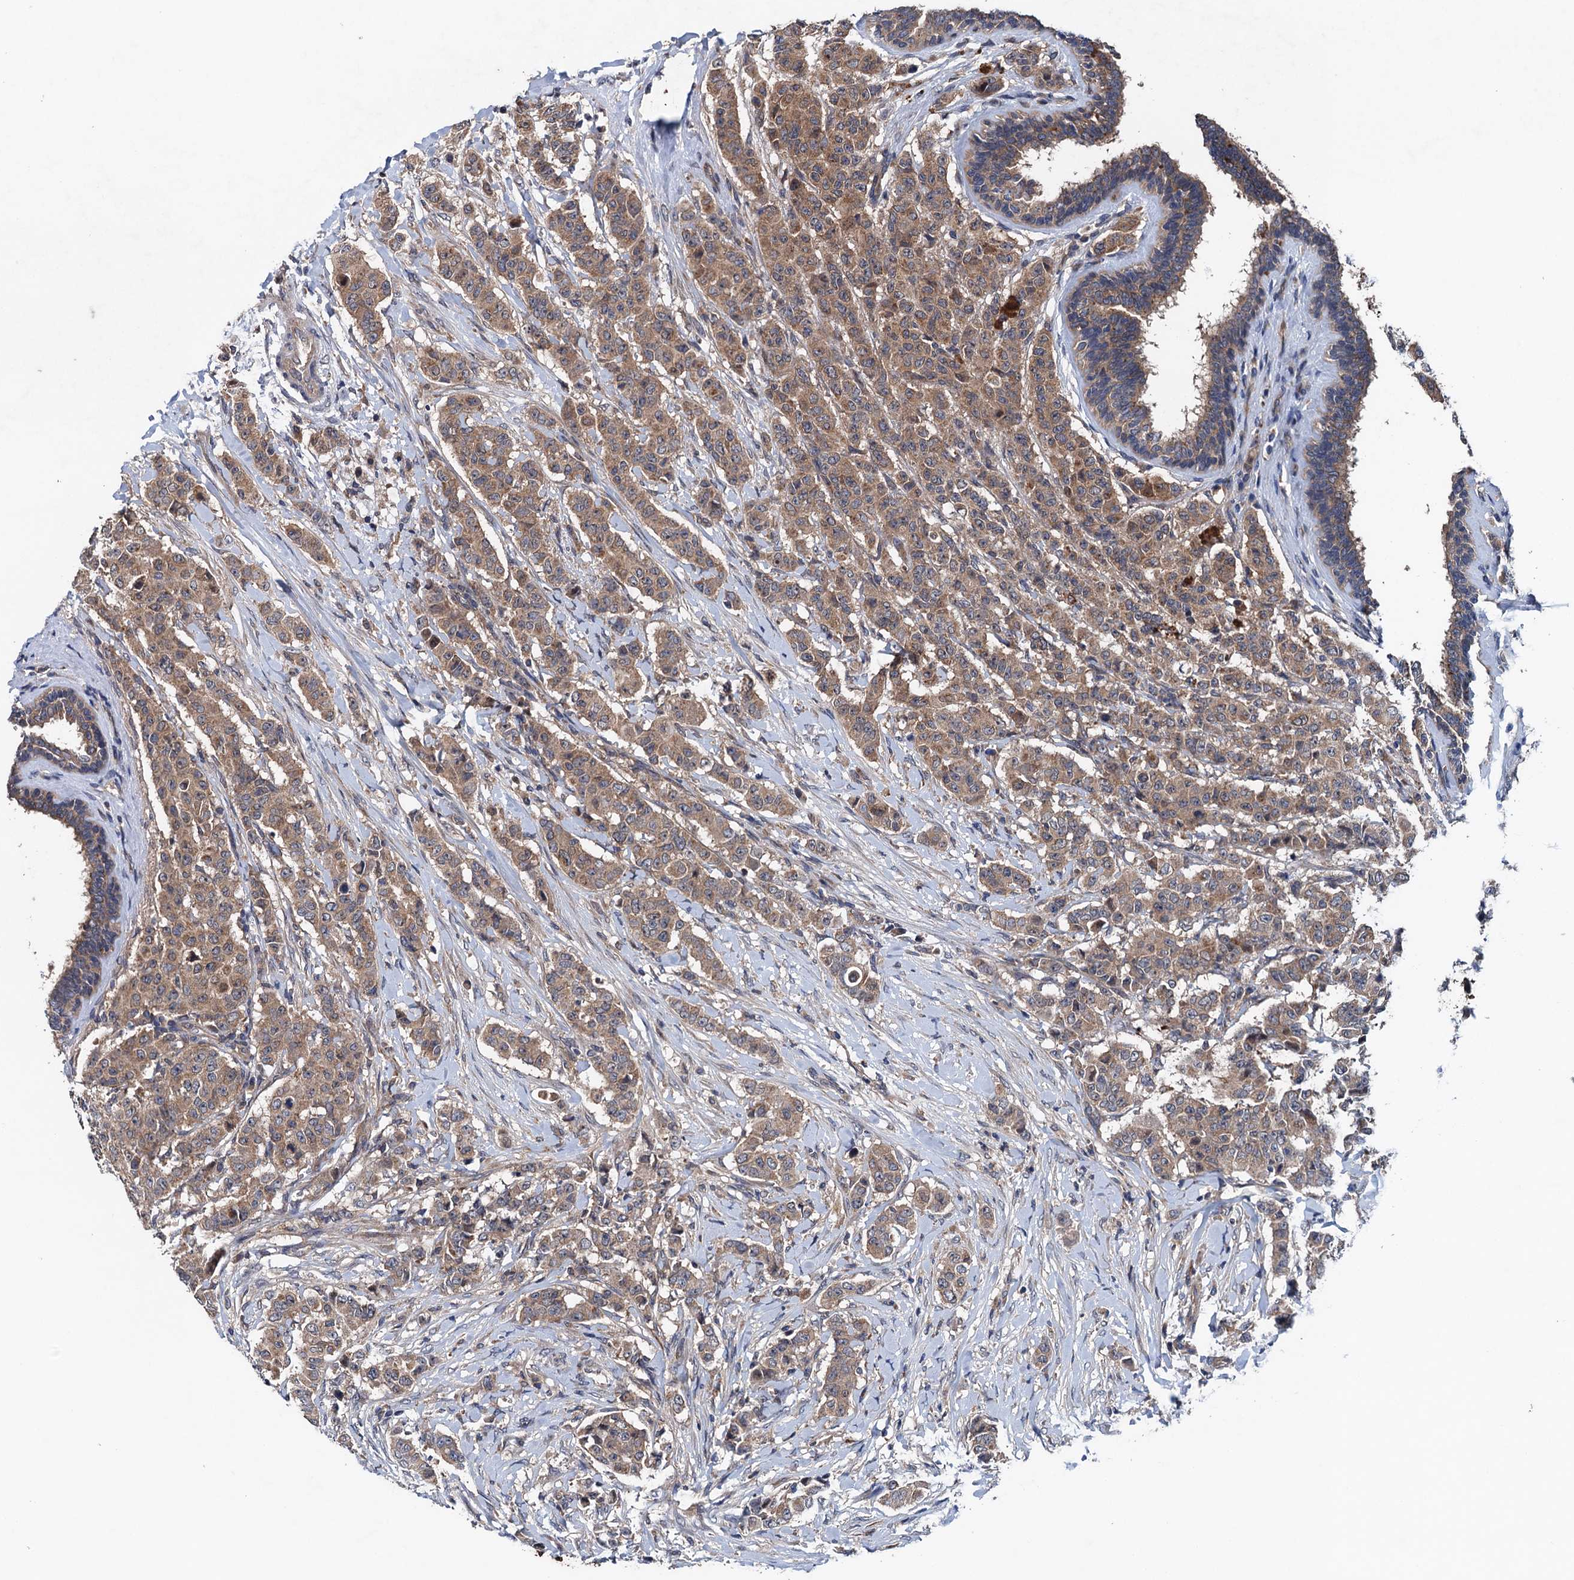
{"staining": {"intensity": "weak", "quantity": ">75%", "location": "cytoplasmic/membranous"}, "tissue": "breast cancer", "cell_type": "Tumor cells", "image_type": "cancer", "snomed": [{"axis": "morphology", "description": "Duct carcinoma"}, {"axis": "topography", "description": "Breast"}], "caption": "There is low levels of weak cytoplasmic/membranous positivity in tumor cells of breast infiltrating ductal carcinoma, as demonstrated by immunohistochemical staining (brown color).", "gene": "BLTP3B", "patient": {"sex": "female", "age": 40}}